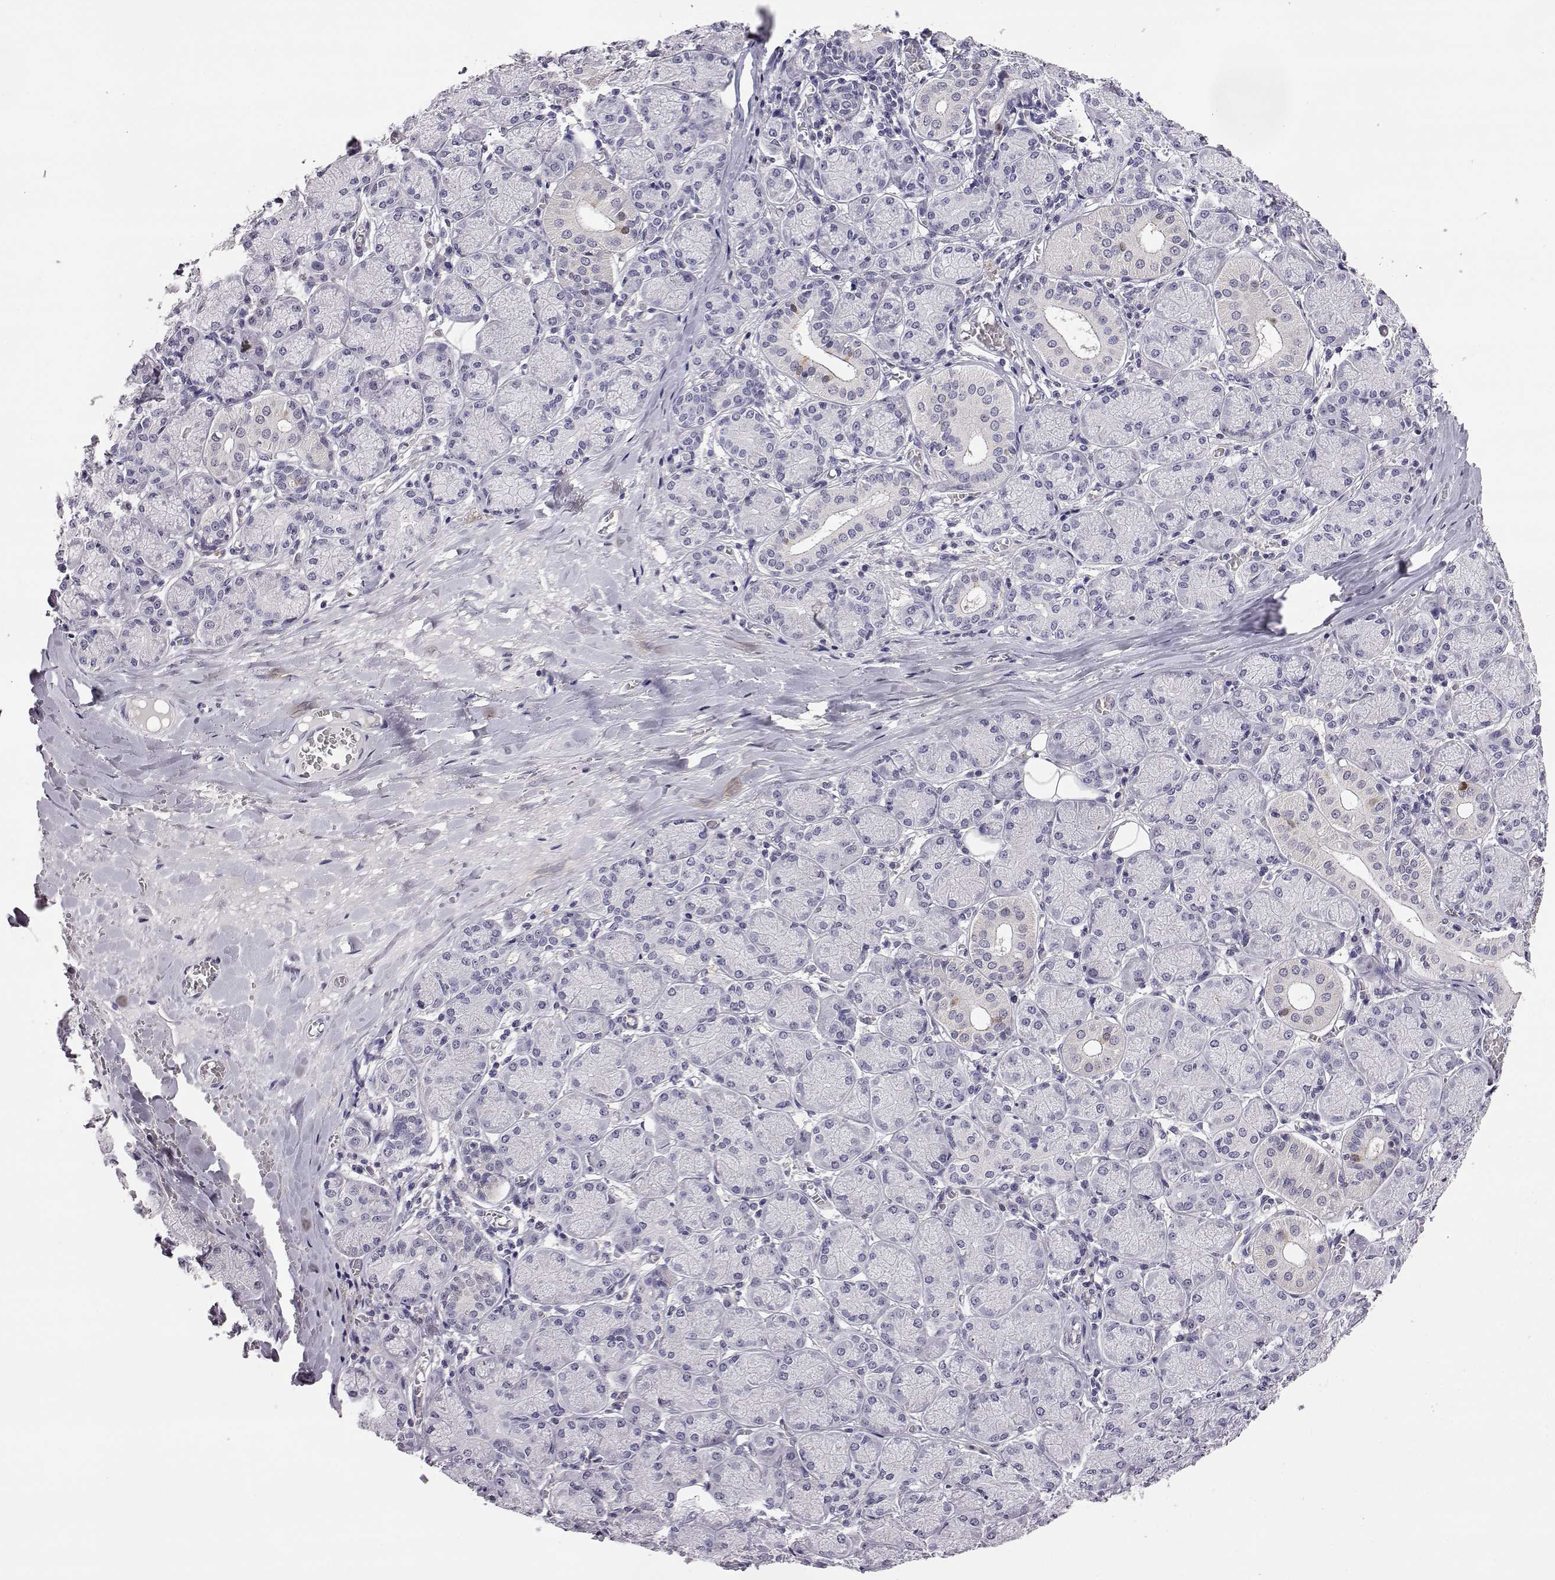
{"staining": {"intensity": "negative", "quantity": "none", "location": "none"}, "tissue": "salivary gland", "cell_type": "Glandular cells", "image_type": "normal", "snomed": [{"axis": "morphology", "description": "Normal tissue, NOS"}, {"axis": "topography", "description": "Salivary gland"}, {"axis": "topography", "description": "Peripheral nerve tissue"}], "caption": "Immunohistochemistry (IHC) image of unremarkable salivary gland stained for a protein (brown), which reveals no staining in glandular cells. (DAB immunohistochemistry (IHC) with hematoxylin counter stain).", "gene": "AKR1B1", "patient": {"sex": "female", "age": 24}}